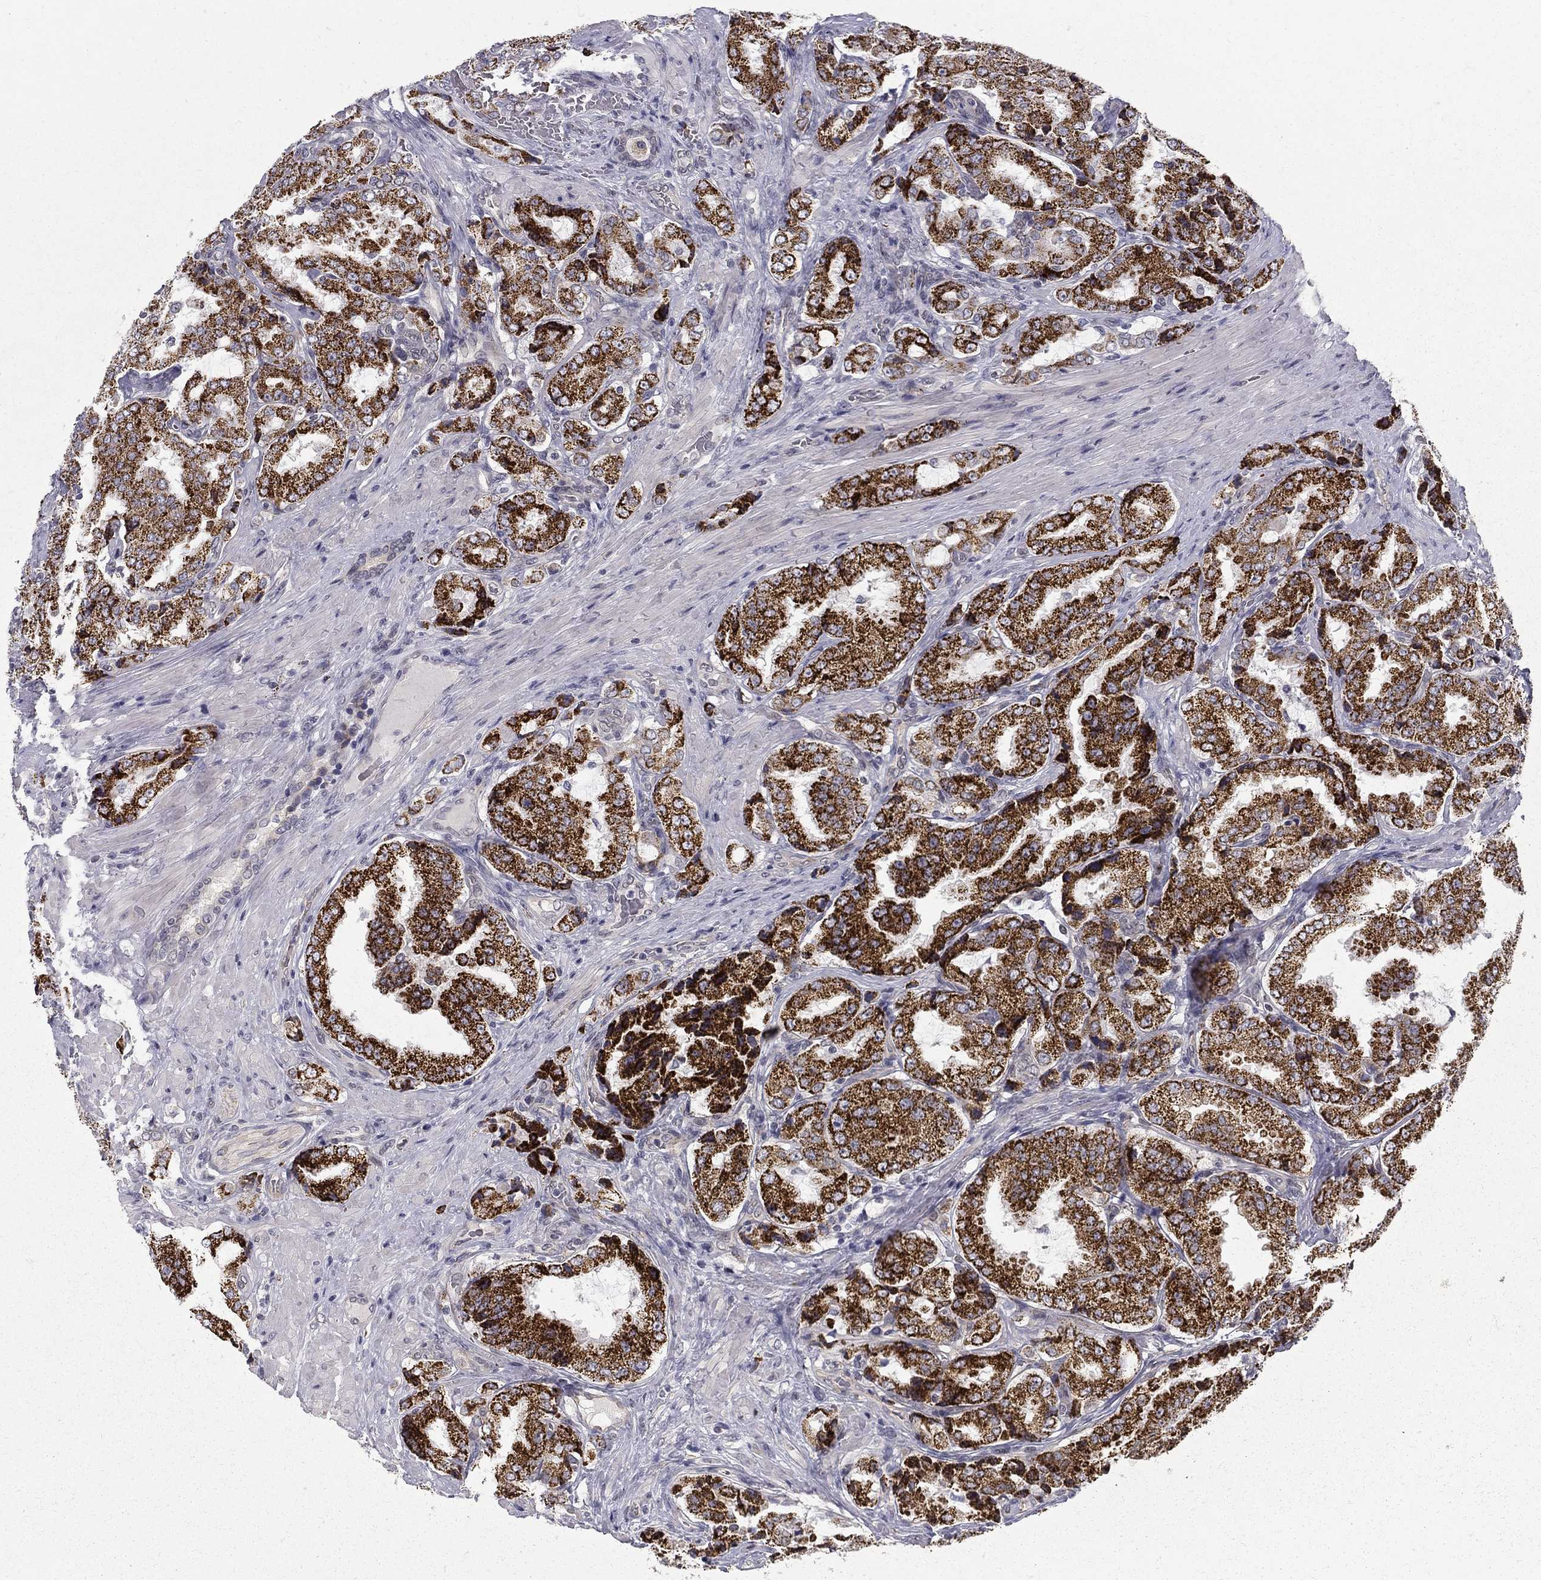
{"staining": {"intensity": "strong", "quantity": "25%-75%", "location": "cytoplasmic/membranous"}, "tissue": "prostate cancer", "cell_type": "Tumor cells", "image_type": "cancer", "snomed": [{"axis": "morphology", "description": "Adenocarcinoma, NOS"}, {"axis": "topography", "description": "Prostate"}], "caption": "Adenocarcinoma (prostate) tissue exhibits strong cytoplasmic/membranous positivity in about 25%-75% of tumor cells, visualized by immunohistochemistry.", "gene": "CLIC6", "patient": {"sex": "male", "age": 65}}